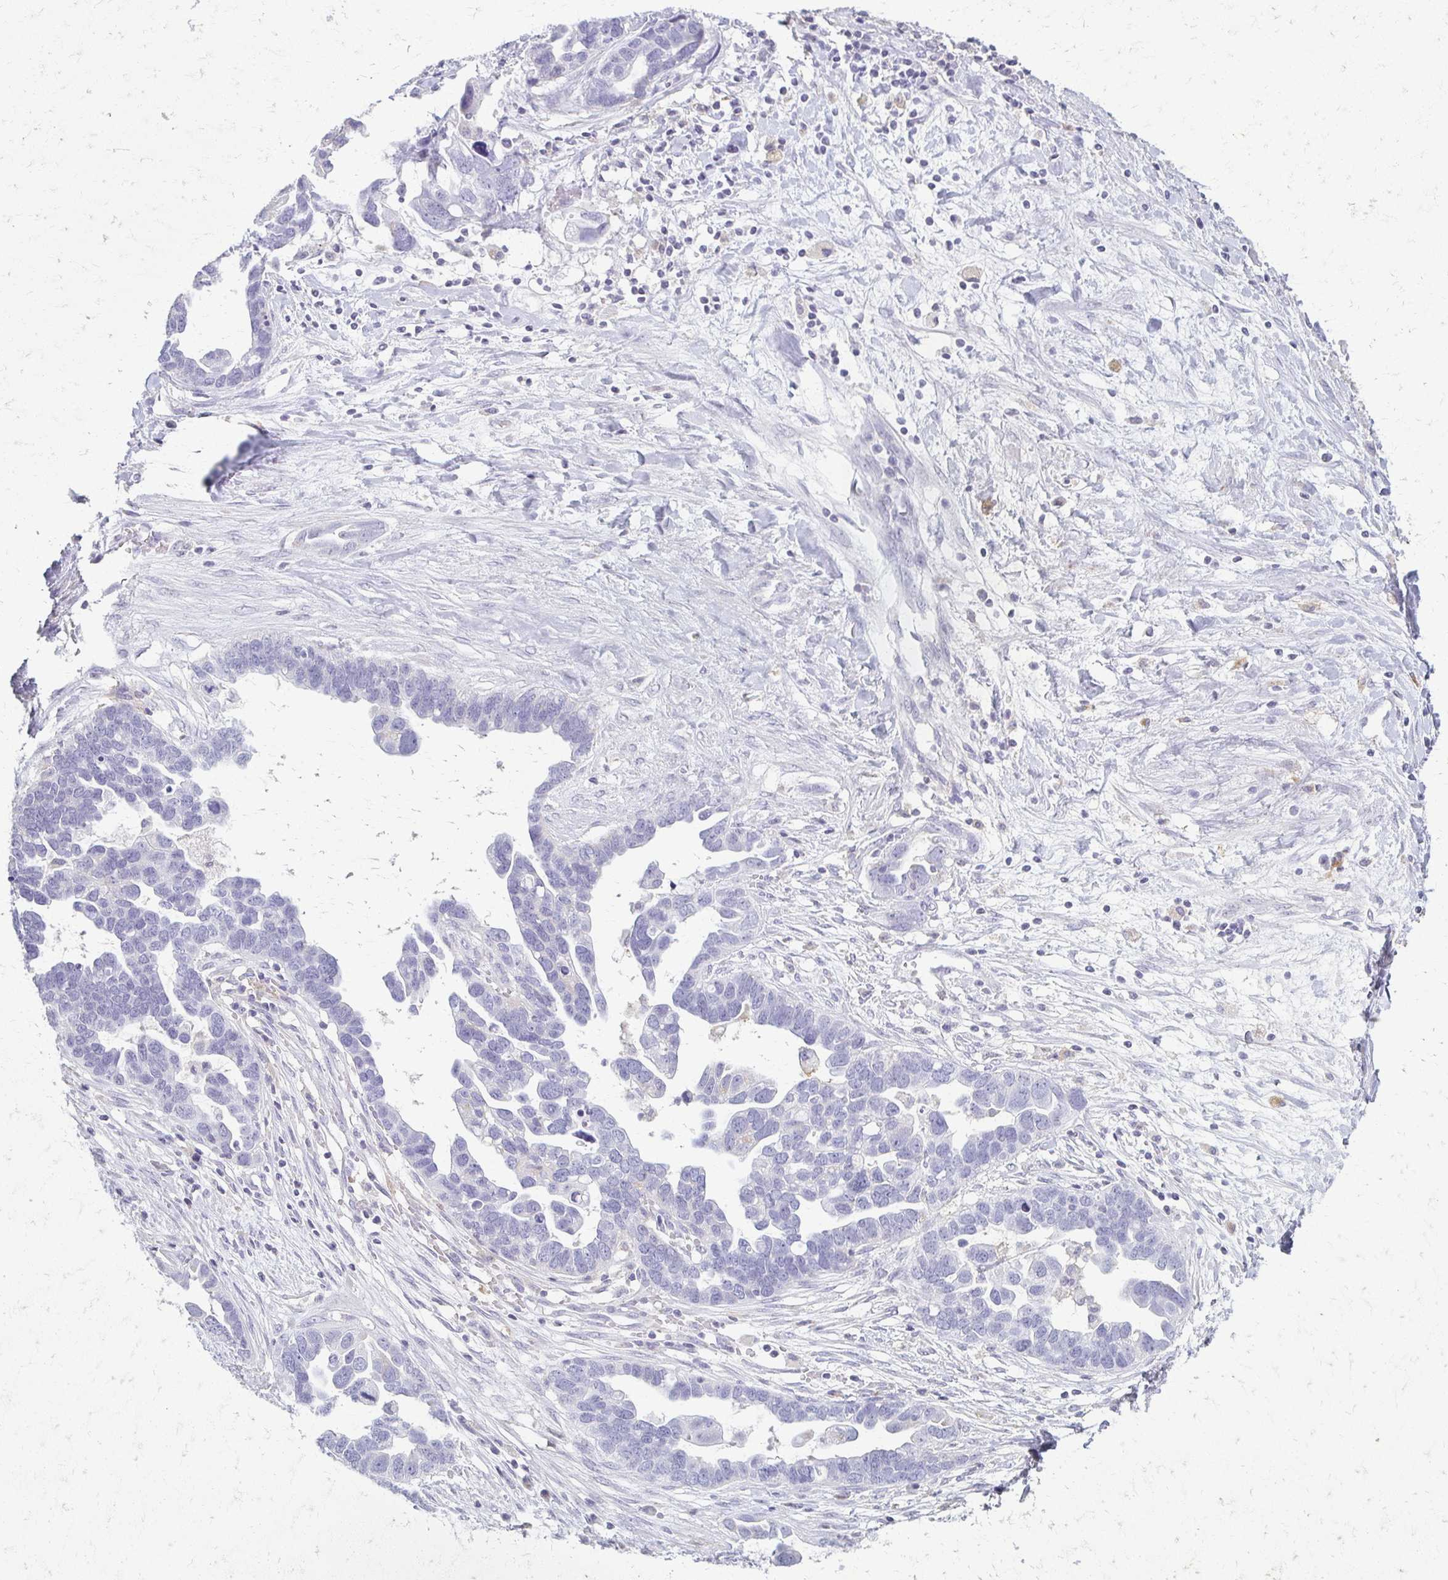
{"staining": {"intensity": "negative", "quantity": "none", "location": "none"}, "tissue": "ovarian cancer", "cell_type": "Tumor cells", "image_type": "cancer", "snomed": [{"axis": "morphology", "description": "Cystadenocarcinoma, serous, NOS"}, {"axis": "topography", "description": "Ovary"}], "caption": "High power microscopy micrograph of an immunohistochemistry photomicrograph of ovarian cancer (serous cystadenocarcinoma), revealing no significant positivity in tumor cells. (Stains: DAB (3,3'-diaminobenzidine) immunohistochemistry (IHC) with hematoxylin counter stain, Microscopy: brightfield microscopy at high magnification).", "gene": "FCGR2B", "patient": {"sex": "female", "age": 54}}